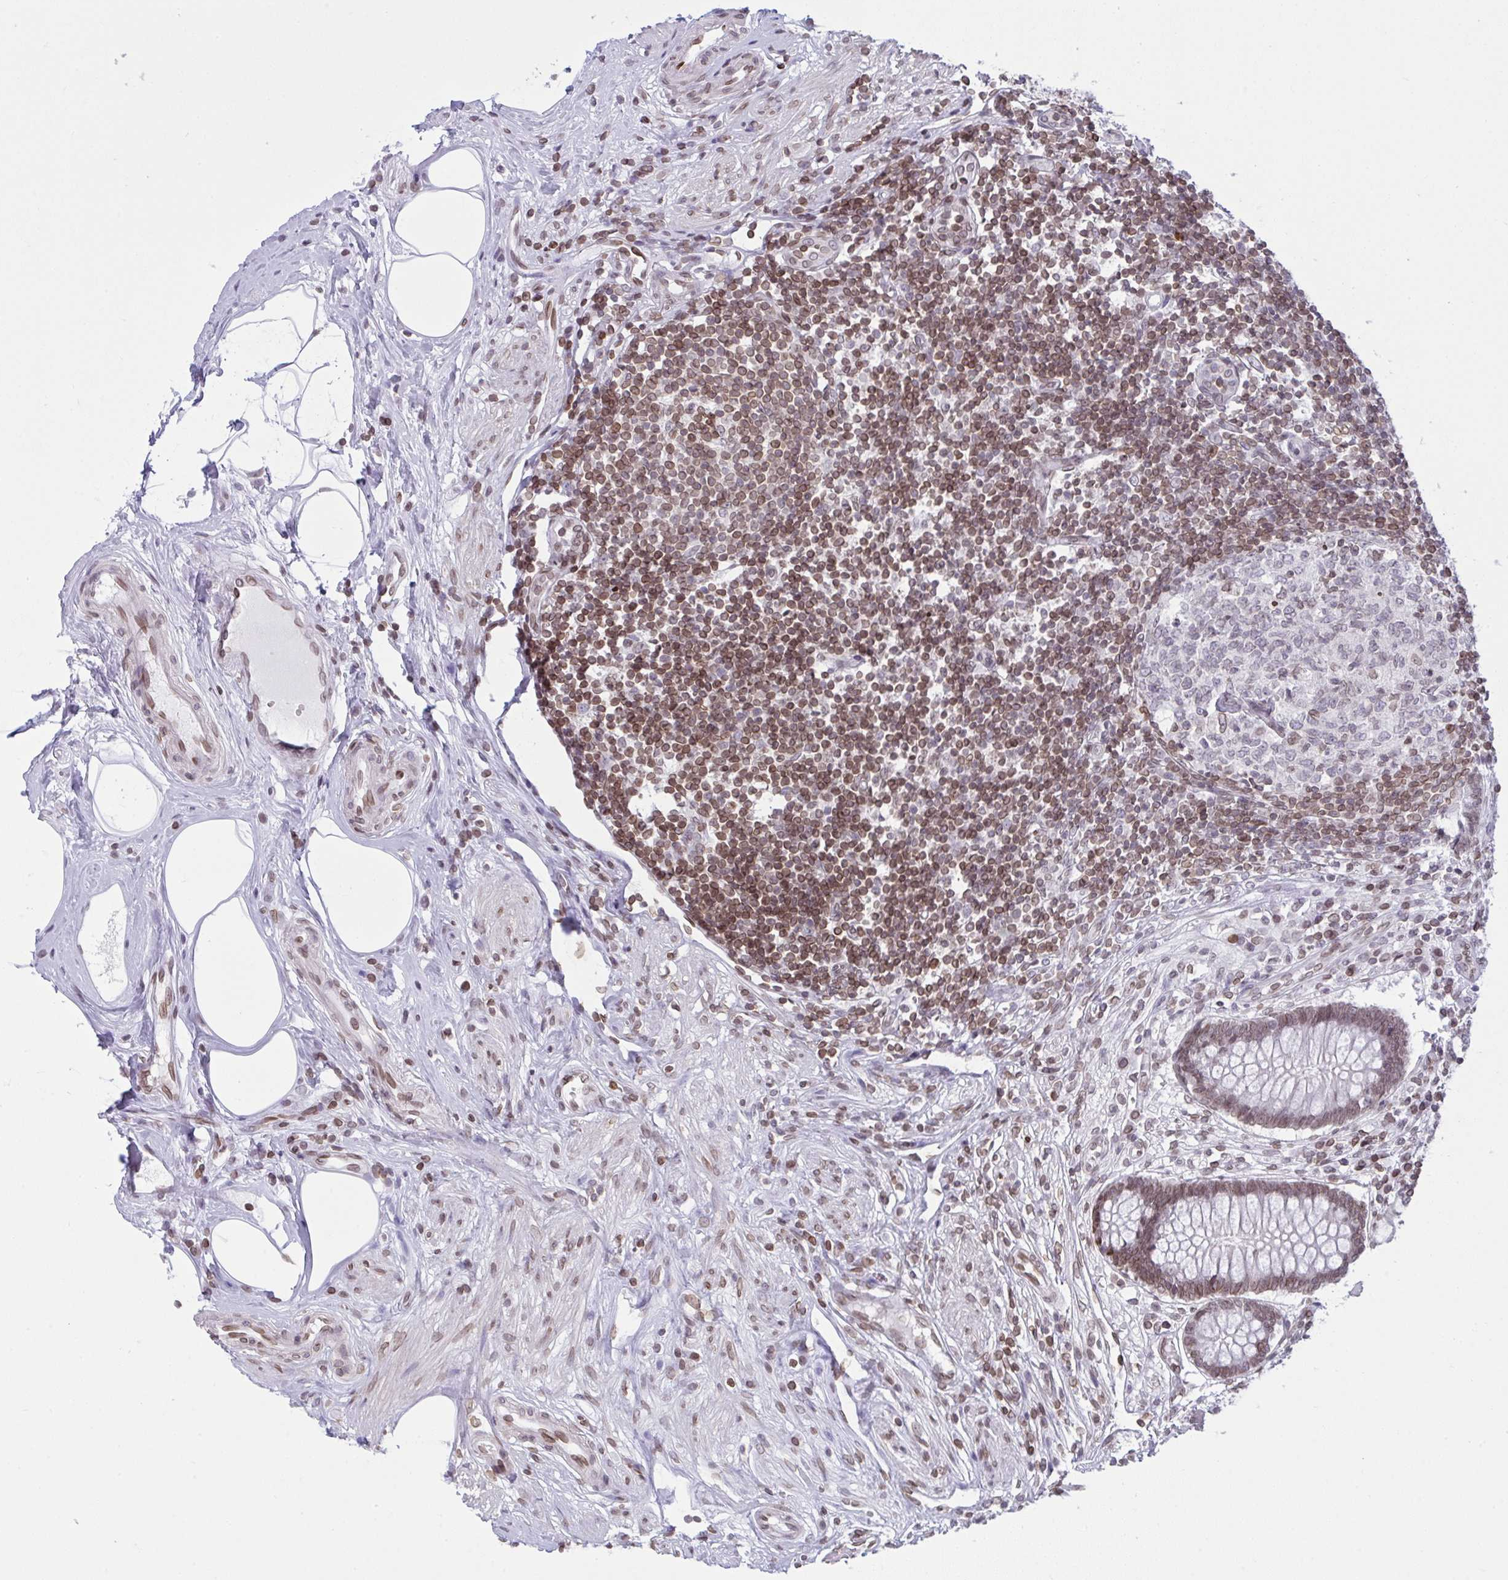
{"staining": {"intensity": "weak", "quantity": "25%-75%", "location": "nuclear"}, "tissue": "appendix", "cell_type": "Glandular cells", "image_type": "normal", "snomed": [{"axis": "morphology", "description": "Normal tissue, NOS"}, {"axis": "topography", "description": "Appendix"}], "caption": "Brown immunohistochemical staining in benign human appendix reveals weak nuclear expression in about 25%-75% of glandular cells. (Brightfield microscopy of DAB IHC at high magnification).", "gene": "LMNB2", "patient": {"sex": "female", "age": 56}}